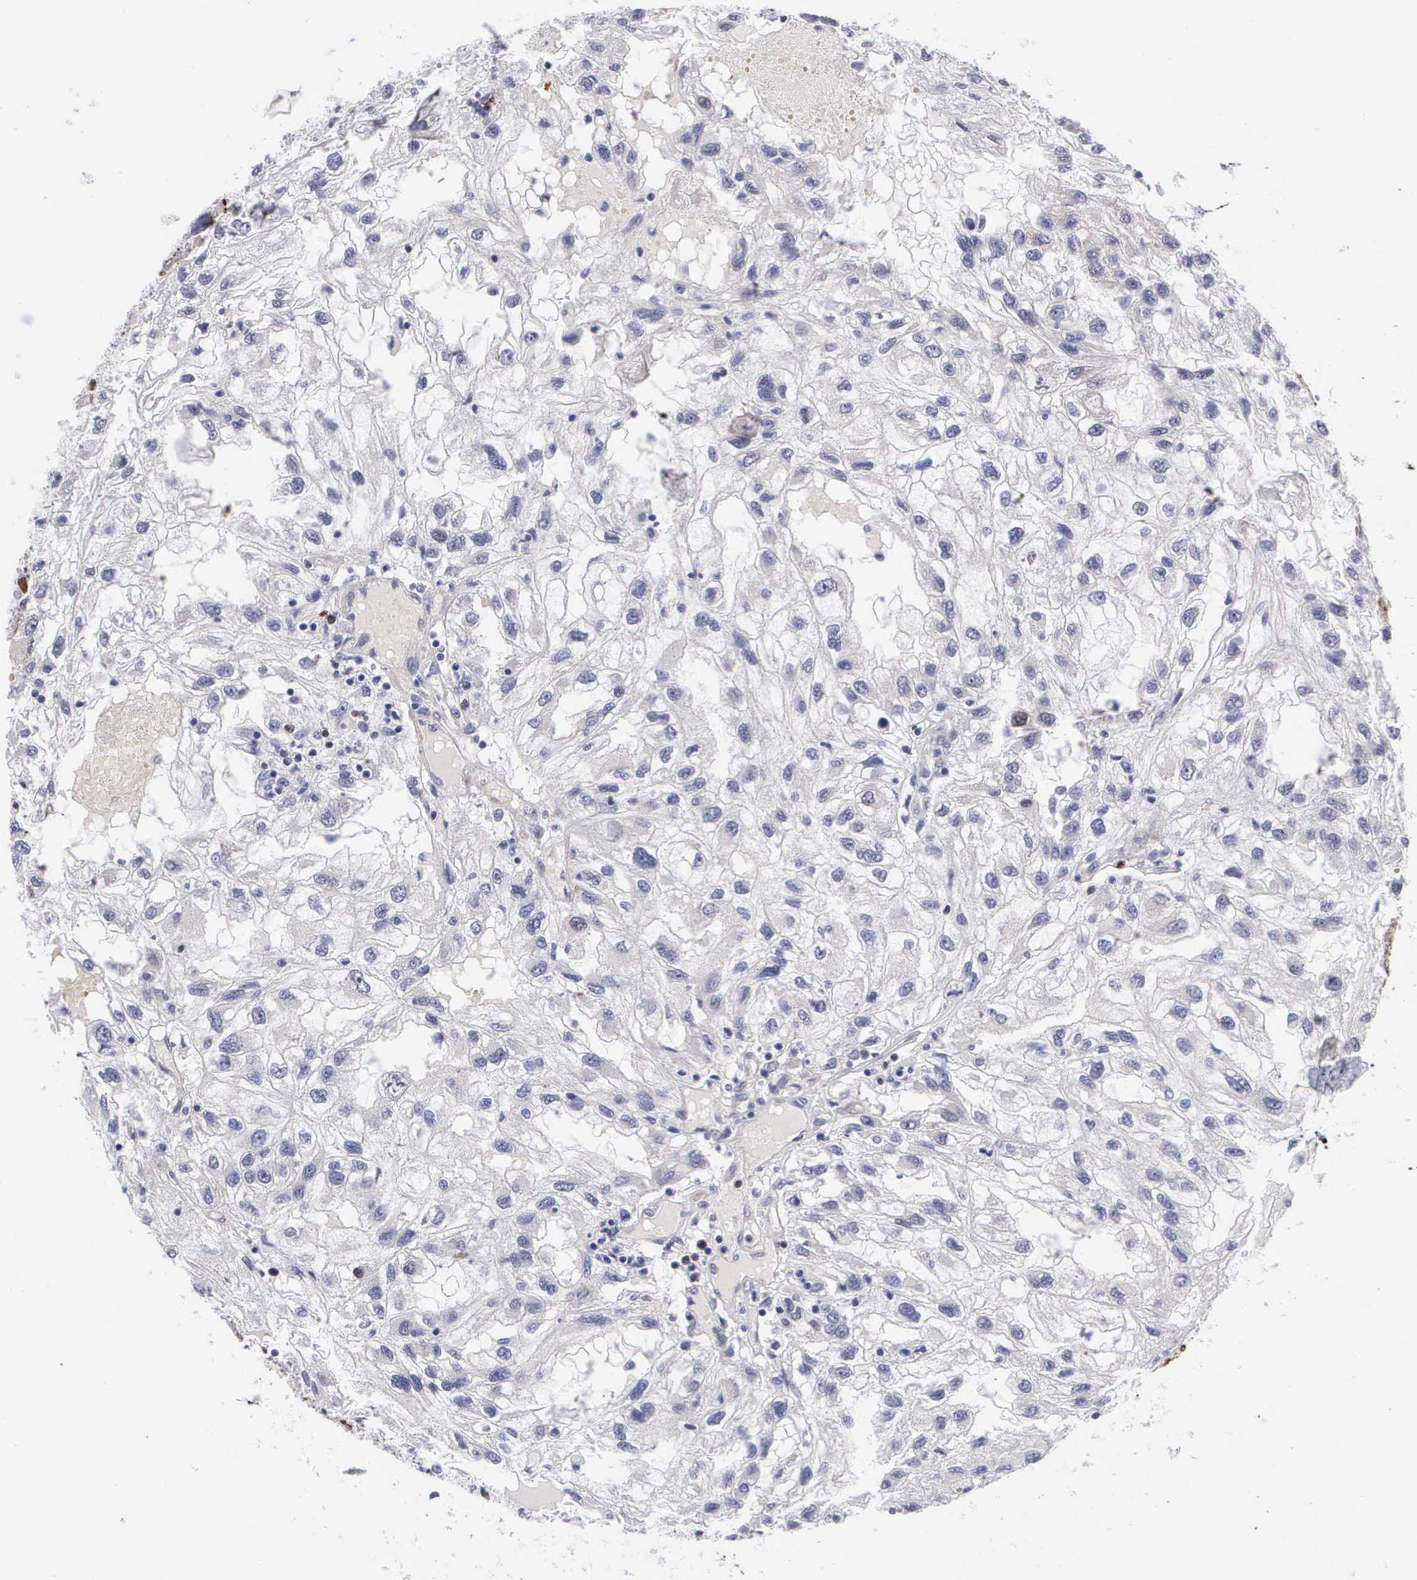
{"staining": {"intensity": "negative", "quantity": "none", "location": "none"}, "tissue": "renal cancer", "cell_type": "Tumor cells", "image_type": "cancer", "snomed": [{"axis": "morphology", "description": "Normal tissue, NOS"}, {"axis": "morphology", "description": "Adenocarcinoma, NOS"}, {"axis": "topography", "description": "Kidney"}], "caption": "This is an immunohistochemistry (IHC) histopathology image of renal cancer (adenocarcinoma). There is no positivity in tumor cells.", "gene": "MAST4", "patient": {"sex": "male", "age": 71}}